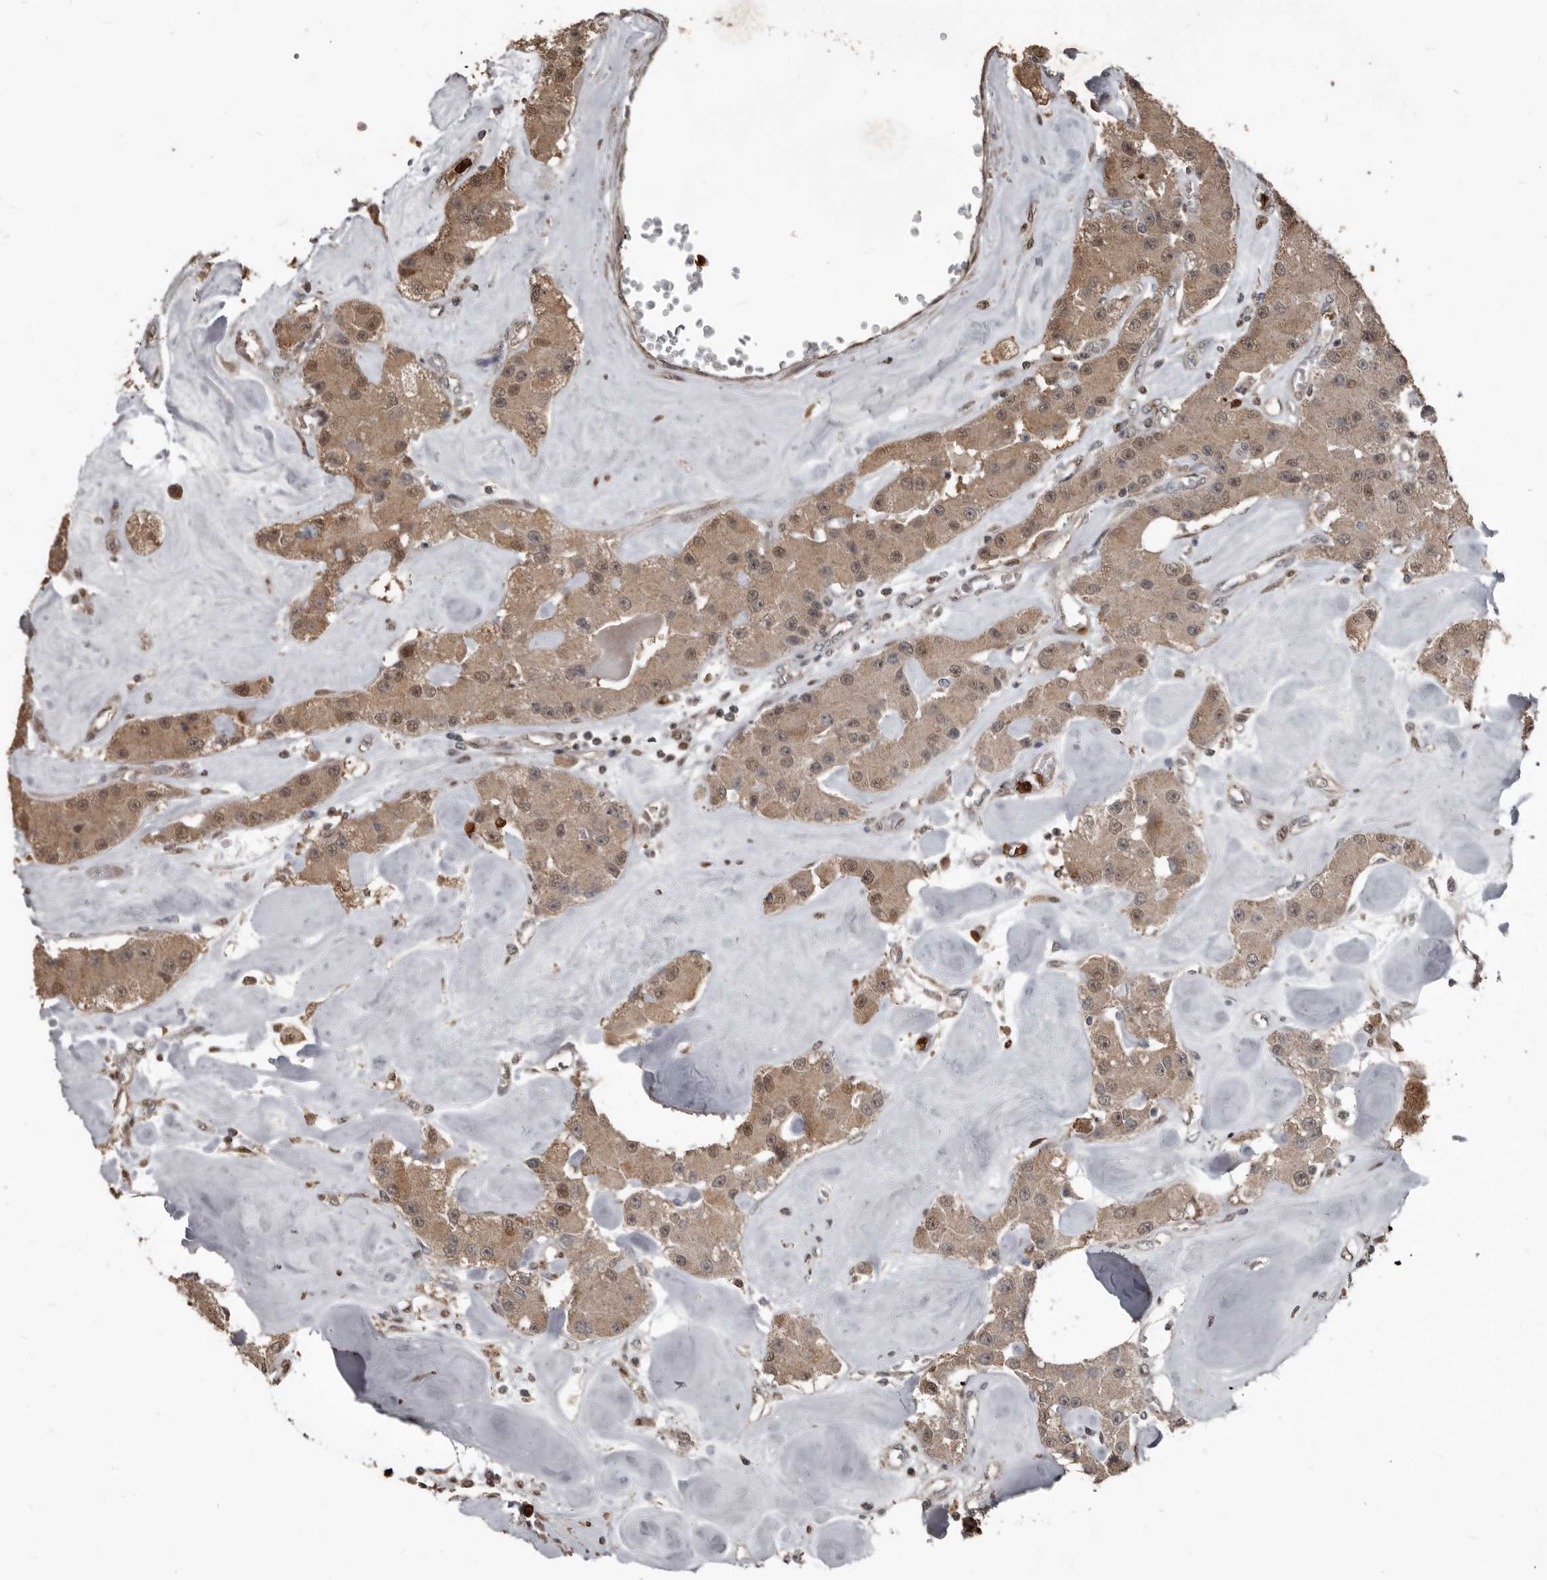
{"staining": {"intensity": "moderate", "quantity": ">75%", "location": "cytoplasmic/membranous,nuclear"}, "tissue": "carcinoid", "cell_type": "Tumor cells", "image_type": "cancer", "snomed": [{"axis": "morphology", "description": "Carcinoid, malignant, NOS"}, {"axis": "topography", "description": "Pancreas"}], "caption": "Protein staining demonstrates moderate cytoplasmic/membranous and nuclear staining in approximately >75% of tumor cells in carcinoid. (Brightfield microscopy of DAB IHC at high magnification).", "gene": "FSBP", "patient": {"sex": "male", "age": 41}}